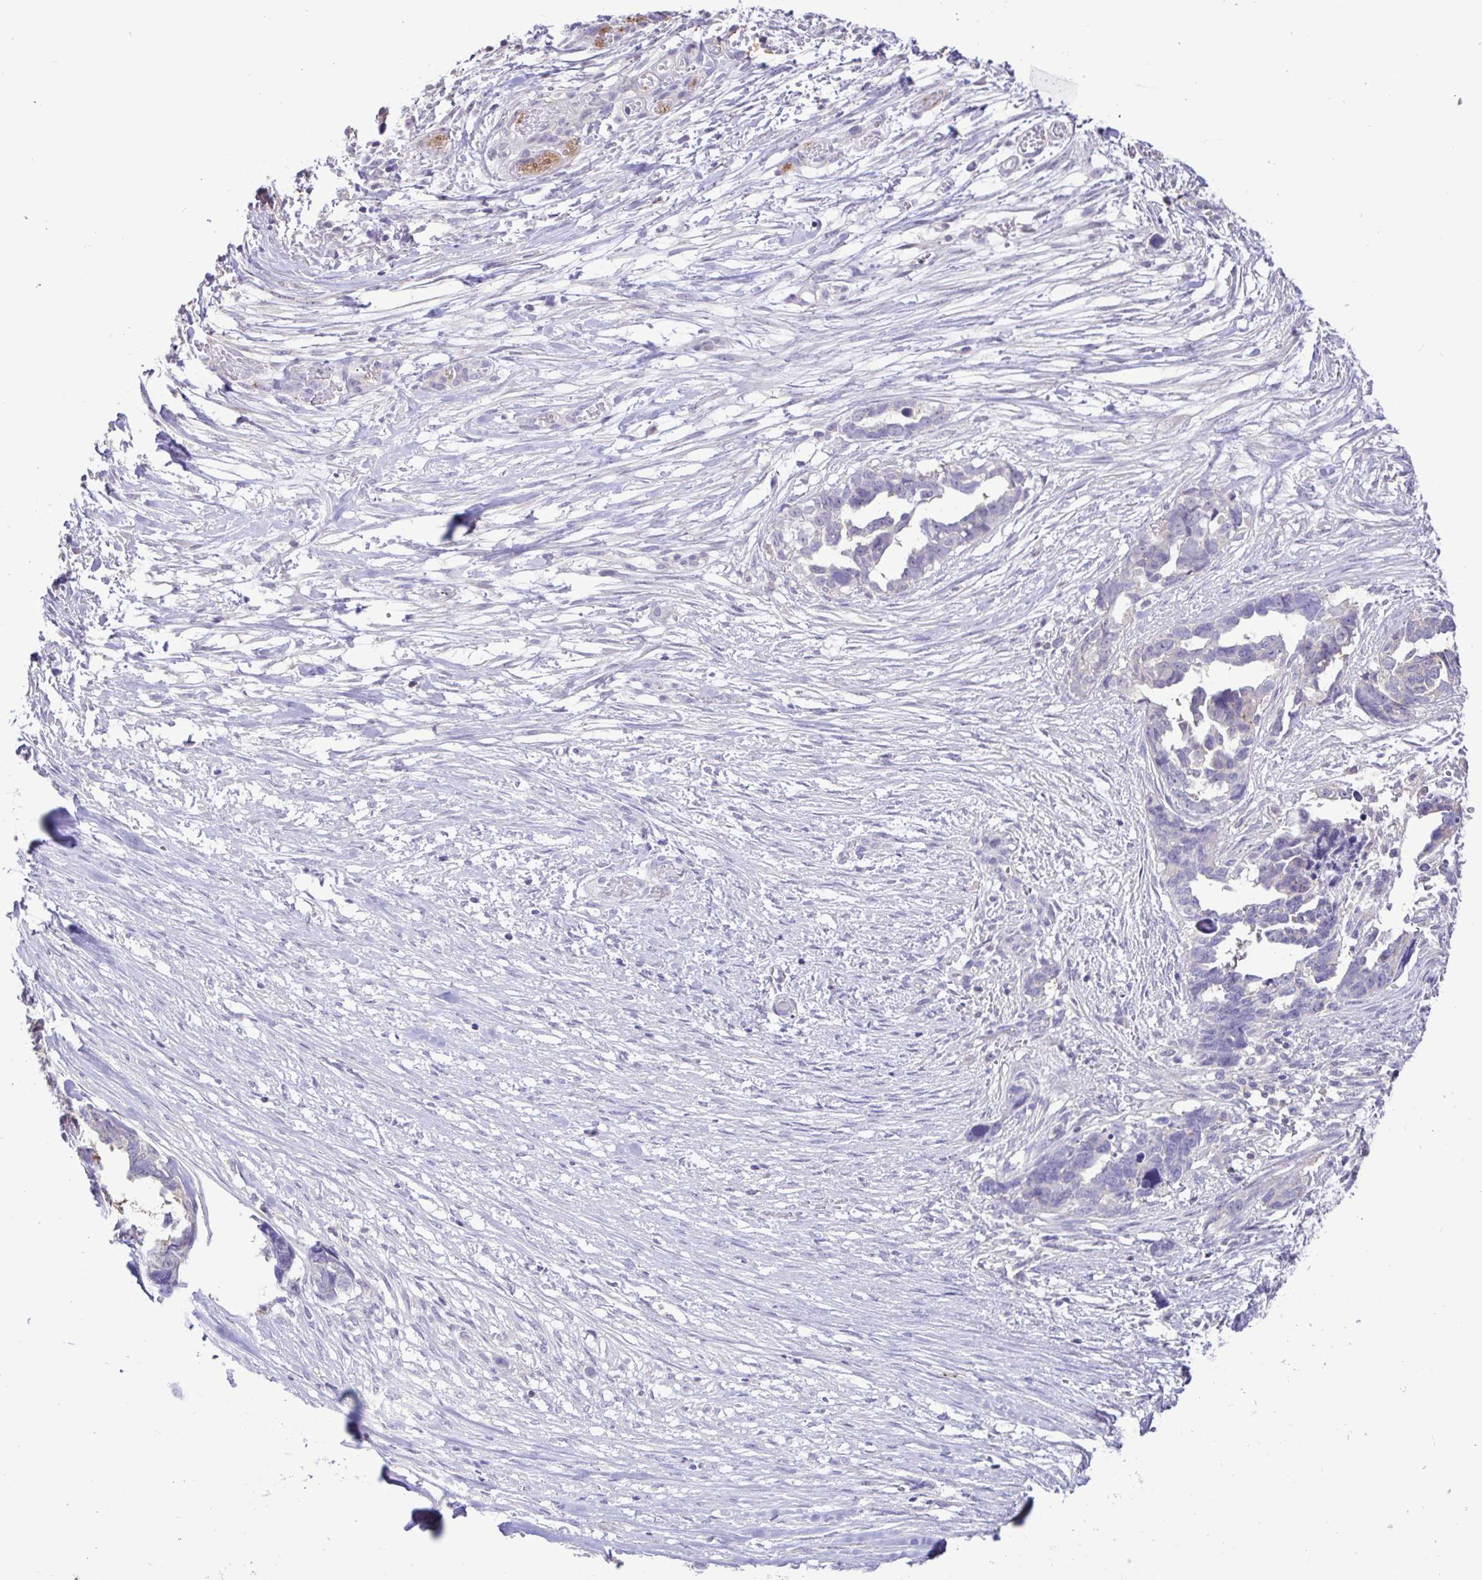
{"staining": {"intensity": "negative", "quantity": "none", "location": "none"}, "tissue": "ovarian cancer", "cell_type": "Tumor cells", "image_type": "cancer", "snomed": [{"axis": "morphology", "description": "Cystadenocarcinoma, serous, NOS"}, {"axis": "topography", "description": "Ovary"}], "caption": "This is a image of immunohistochemistry (IHC) staining of ovarian serous cystadenocarcinoma, which shows no expression in tumor cells.", "gene": "CYP17A1", "patient": {"sex": "female", "age": 69}}